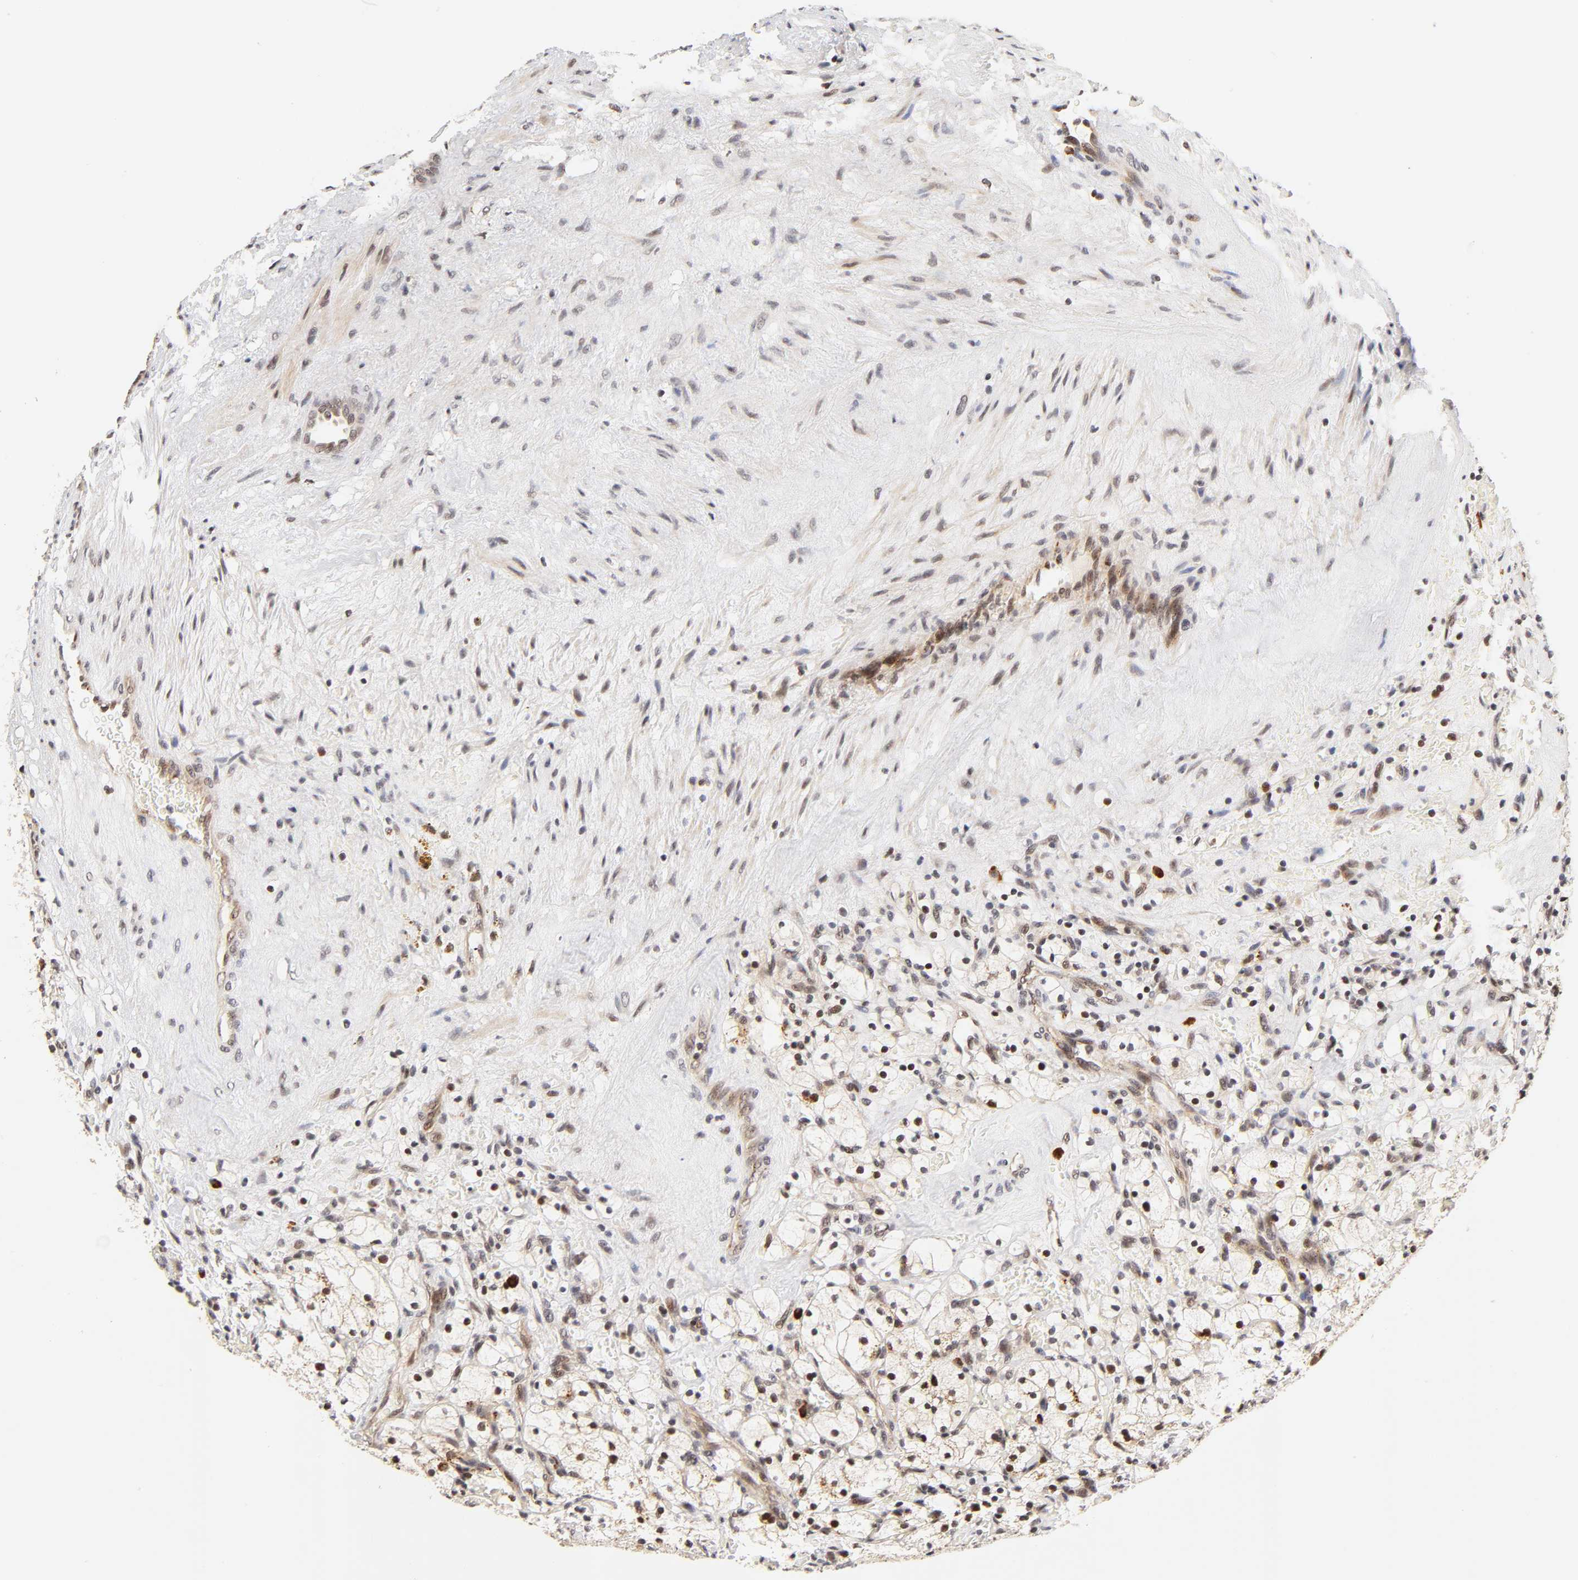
{"staining": {"intensity": "negative", "quantity": "none", "location": "none"}, "tissue": "renal cancer", "cell_type": "Tumor cells", "image_type": "cancer", "snomed": [{"axis": "morphology", "description": "Adenocarcinoma, NOS"}, {"axis": "topography", "description": "Kidney"}], "caption": "An immunohistochemistry (IHC) image of adenocarcinoma (renal) is shown. There is no staining in tumor cells of adenocarcinoma (renal).", "gene": "TAF10", "patient": {"sex": "female", "age": 83}}